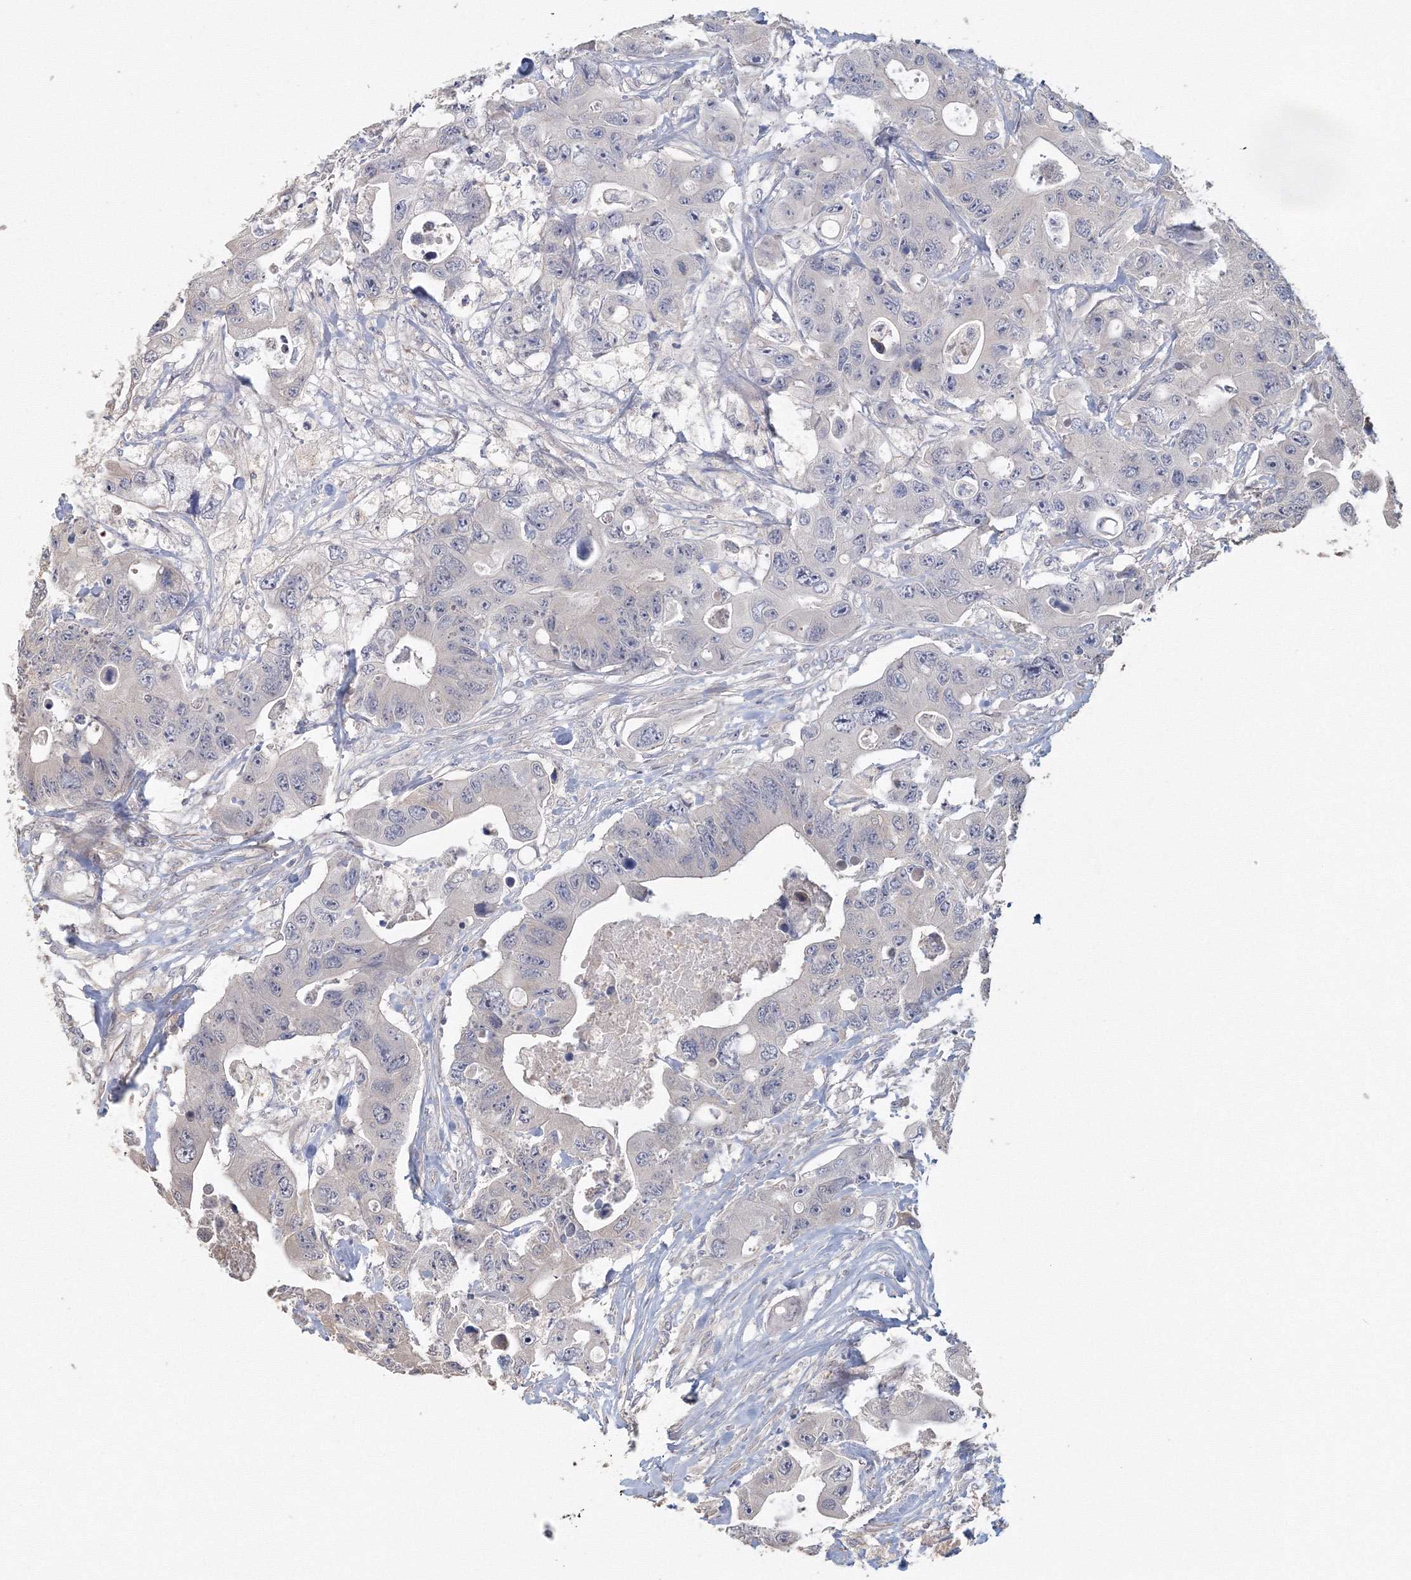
{"staining": {"intensity": "negative", "quantity": "none", "location": "none"}, "tissue": "colorectal cancer", "cell_type": "Tumor cells", "image_type": "cancer", "snomed": [{"axis": "morphology", "description": "Adenocarcinoma, NOS"}, {"axis": "topography", "description": "Colon"}], "caption": "High power microscopy photomicrograph of an immunohistochemistry histopathology image of colorectal cancer (adenocarcinoma), revealing no significant staining in tumor cells.", "gene": "TACC2", "patient": {"sex": "female", "age": 46}}